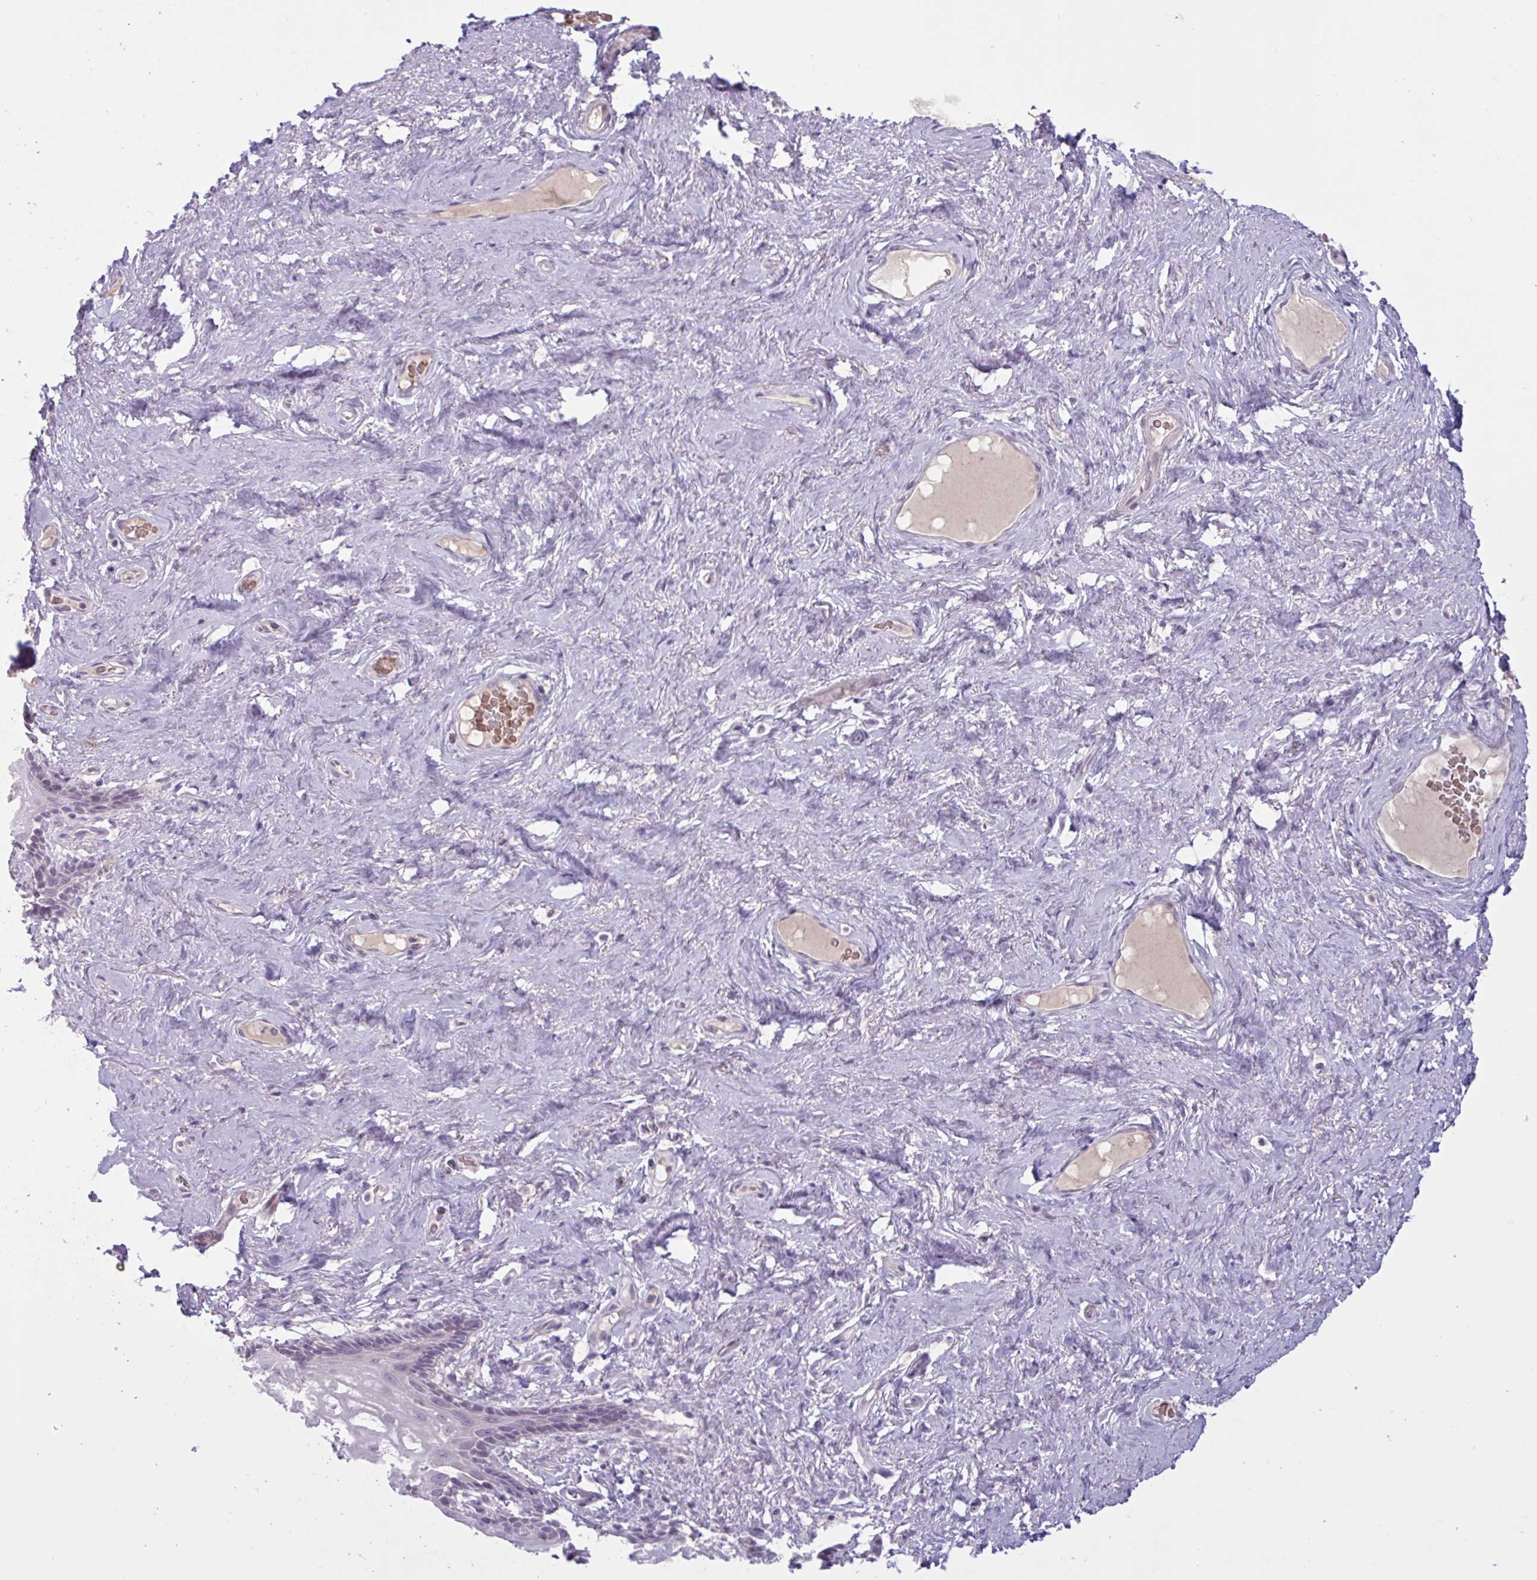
{"staining": {"intensity": "negative", "quantity": "none", "location": "none"}, "tissue": "vagina", "cell_type": "Squamous epithelial cells", "image_type": "normal", "snomed": [{"axis": "morphology", "description": "Normal tissue, NOS"}, {"axis": "morphology", "description": "Adenocarcinoma, NOS"}, {"axis": "topography", "description": "Rectum"}, {"axis": "topography", "description": "Vagina"}, {"axis": "topography", "description": "Peripheral nerve tissue"}], "caption": "Immunohistochemical staining of unremarkable human vagina exhibits no significant staining in squamous epithelial cells. (DAB immunohistochemistry, high magnification).", "gene": "ENSG00000281613", "patient": {"sex": "female", "age": 71}}